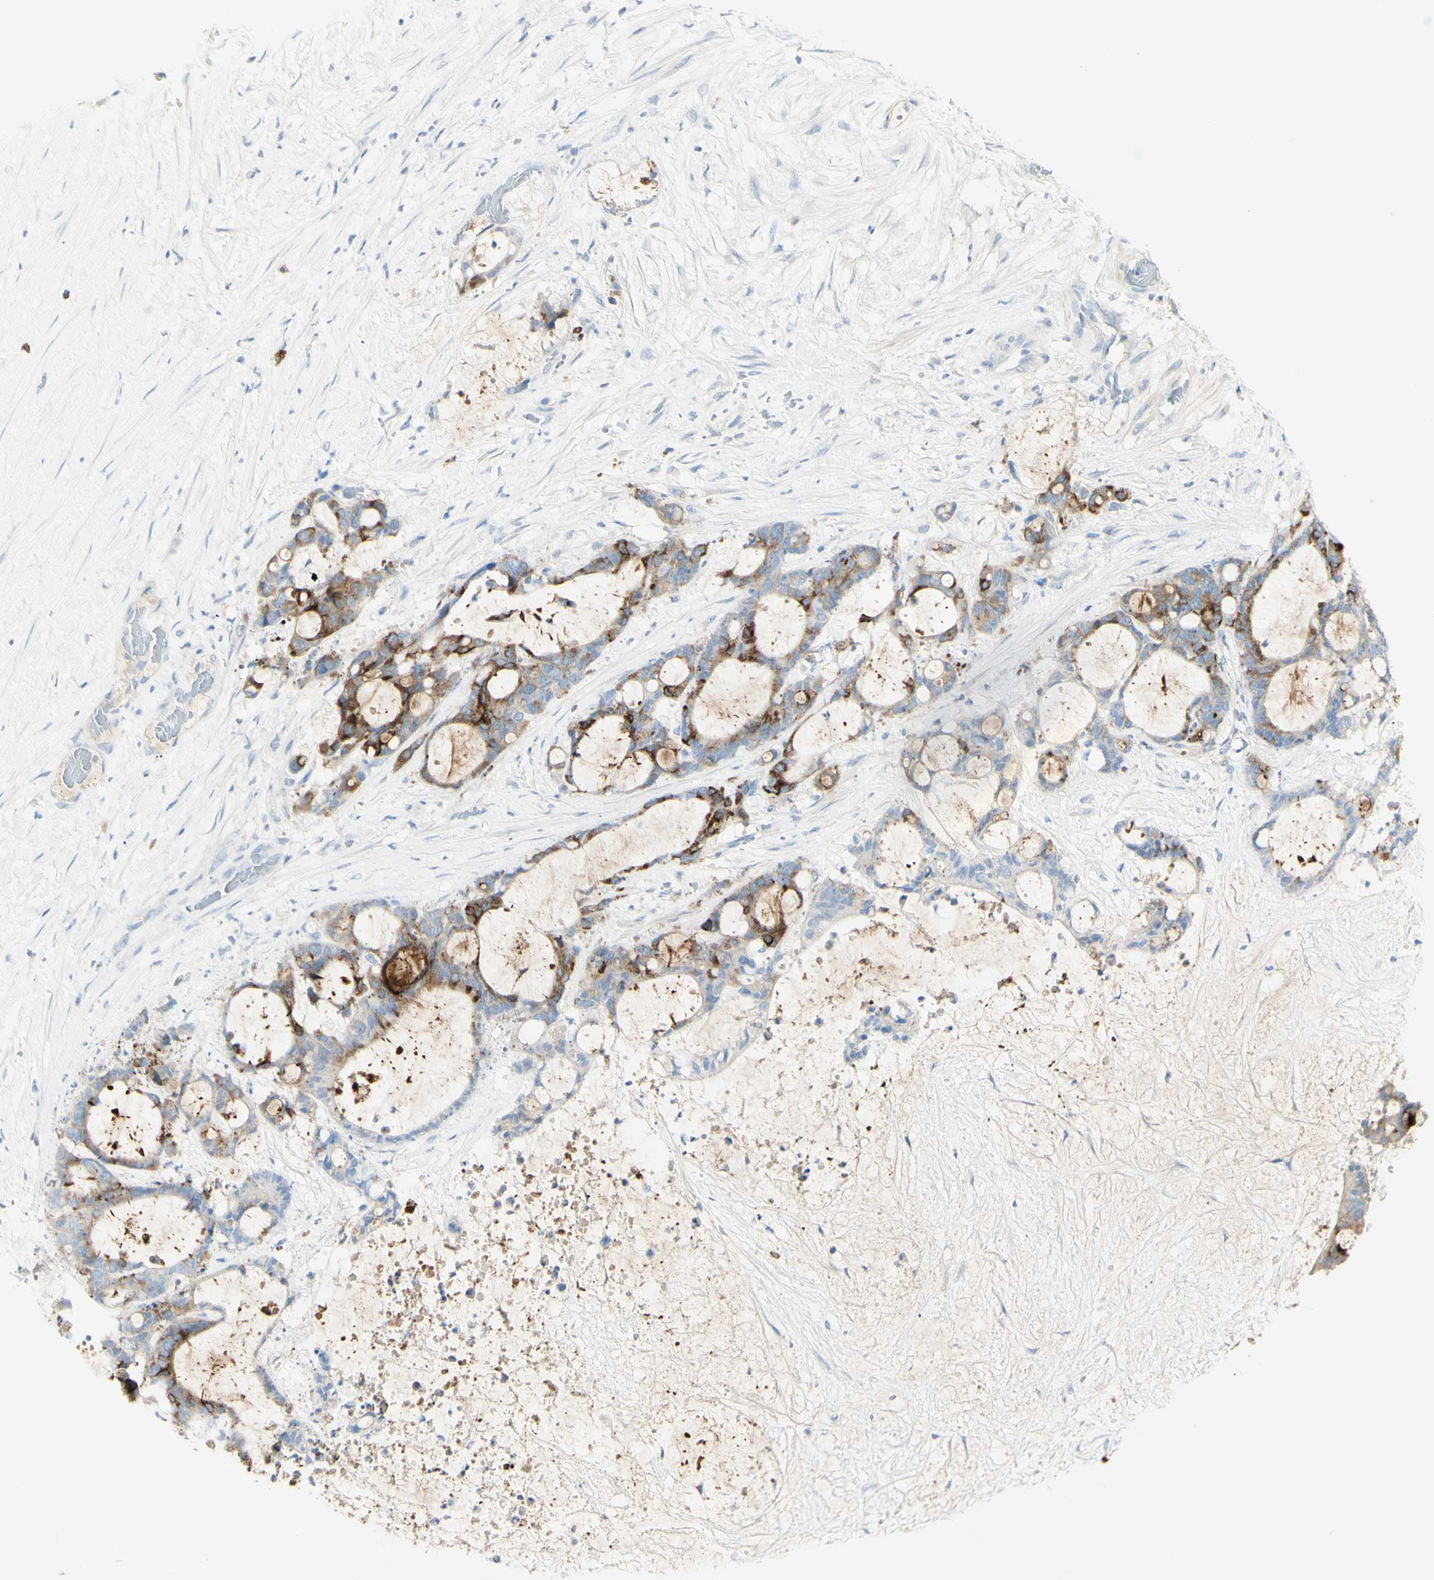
{"staining": {"intensity": "moderate", "quantity": "25%-75%", "location": "cytoplasmic/membranous"}, "tissue": "liver cancer", "cell_type": "Tumor cells", "image_type": "cancer", "snomed": [{"axis": "morphology", "description": "Cholangiocarcinoma"}, {"axis": "topography", "description": "Liver"}], "caption": "Immunohistochemistry (IHC) of liver cholangiocarcinoma demonstrates medium levels of moderate cytoplasmic/membranous staining in about 25%-75% of tumor cells.", "gene": "LETM1", "patient": {"sex": "female", "age": 73}}